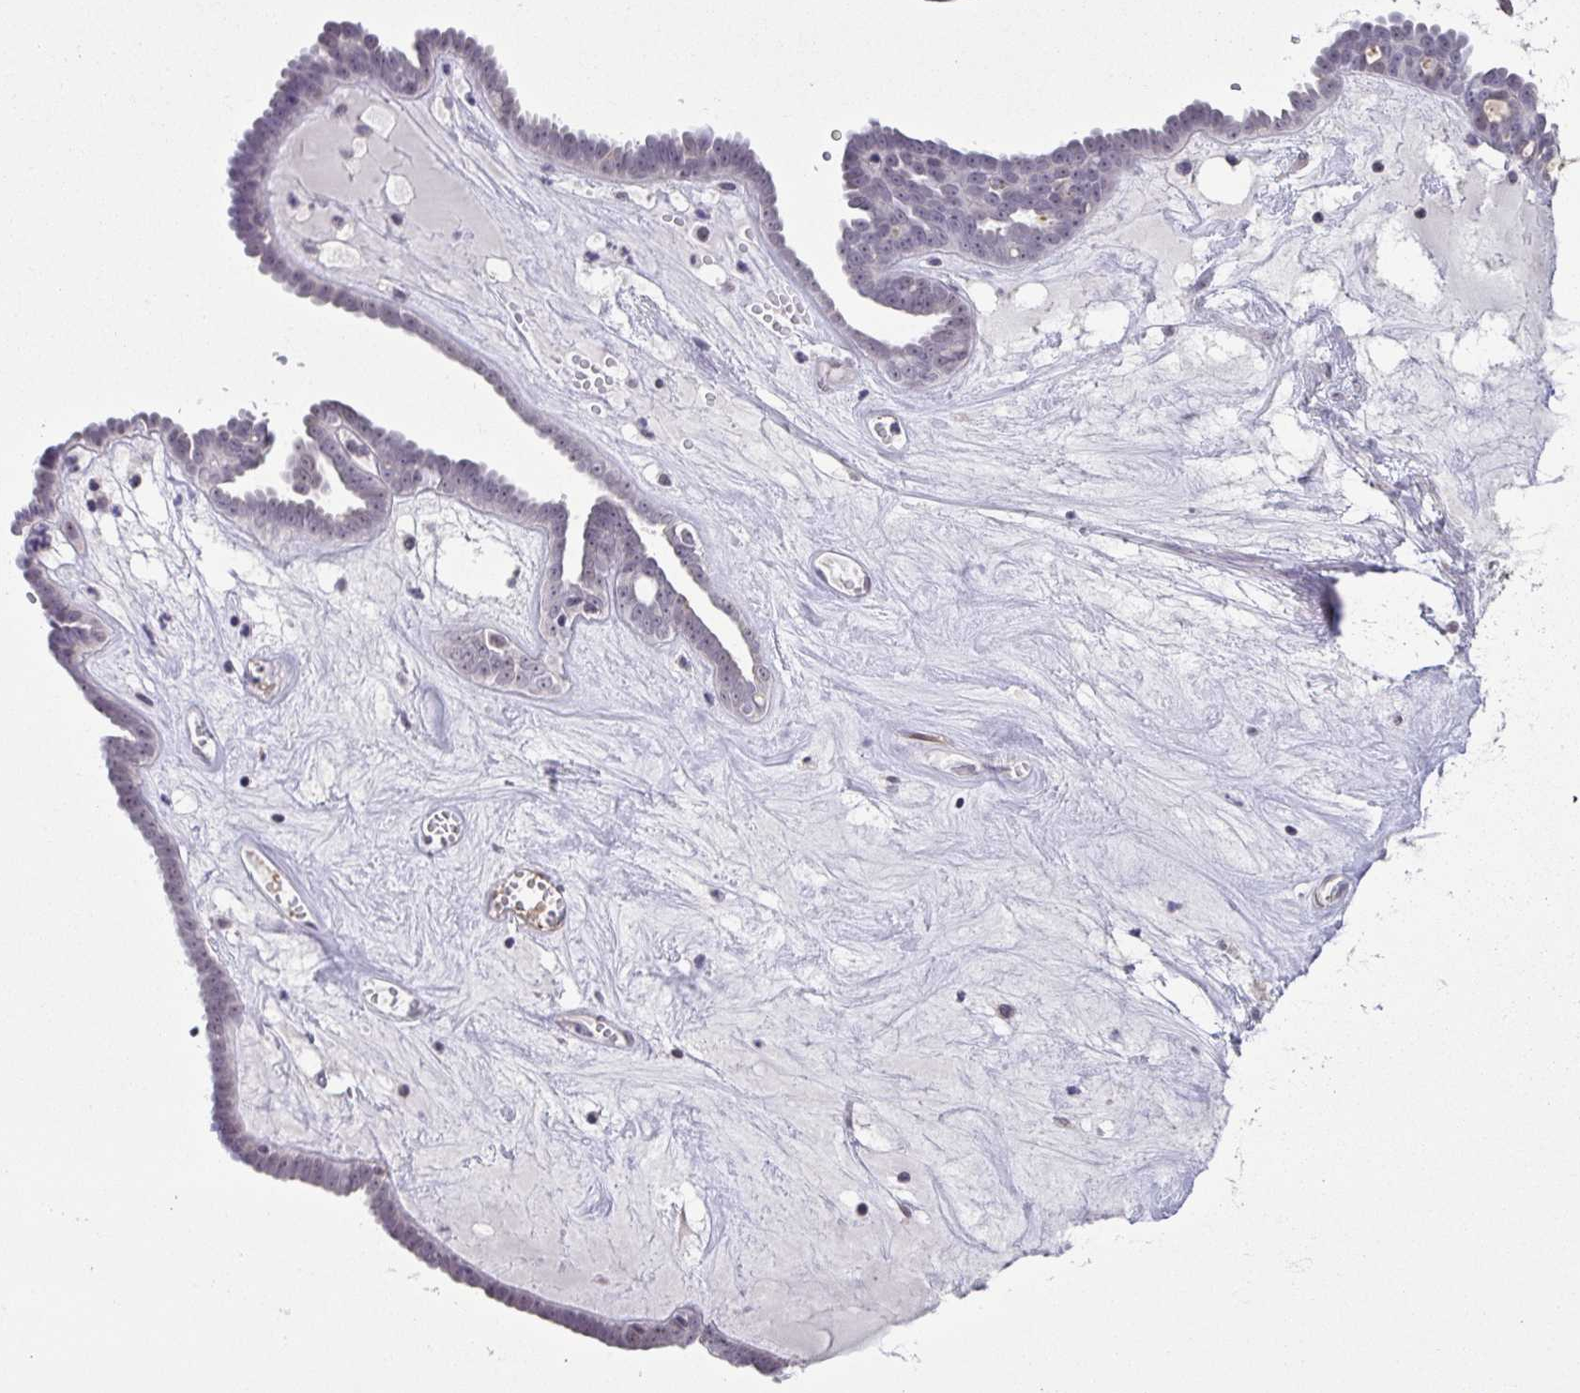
{"staining": {"intensity": "negative", "quantity": "none", "location": "none"}, "tissue": "ovarian cancer", "cell_type": "Tumor cells", "image_type": "cancer", "snomed": [{"axis": "morphology", "description": "Cystadenocarcinoma, serous, NOS"}, {"axis": "topography", "description": "Ovary"}], "caption": "Immunohistochemistry (IHC) image of neoplastic tissue: human ovarian serous cystadenocarcinoma stained with DAB exhibits no significant protein staining in tumor cells.", "gene": "NEFH", "patient": {"sex": "female", "age": 71}}